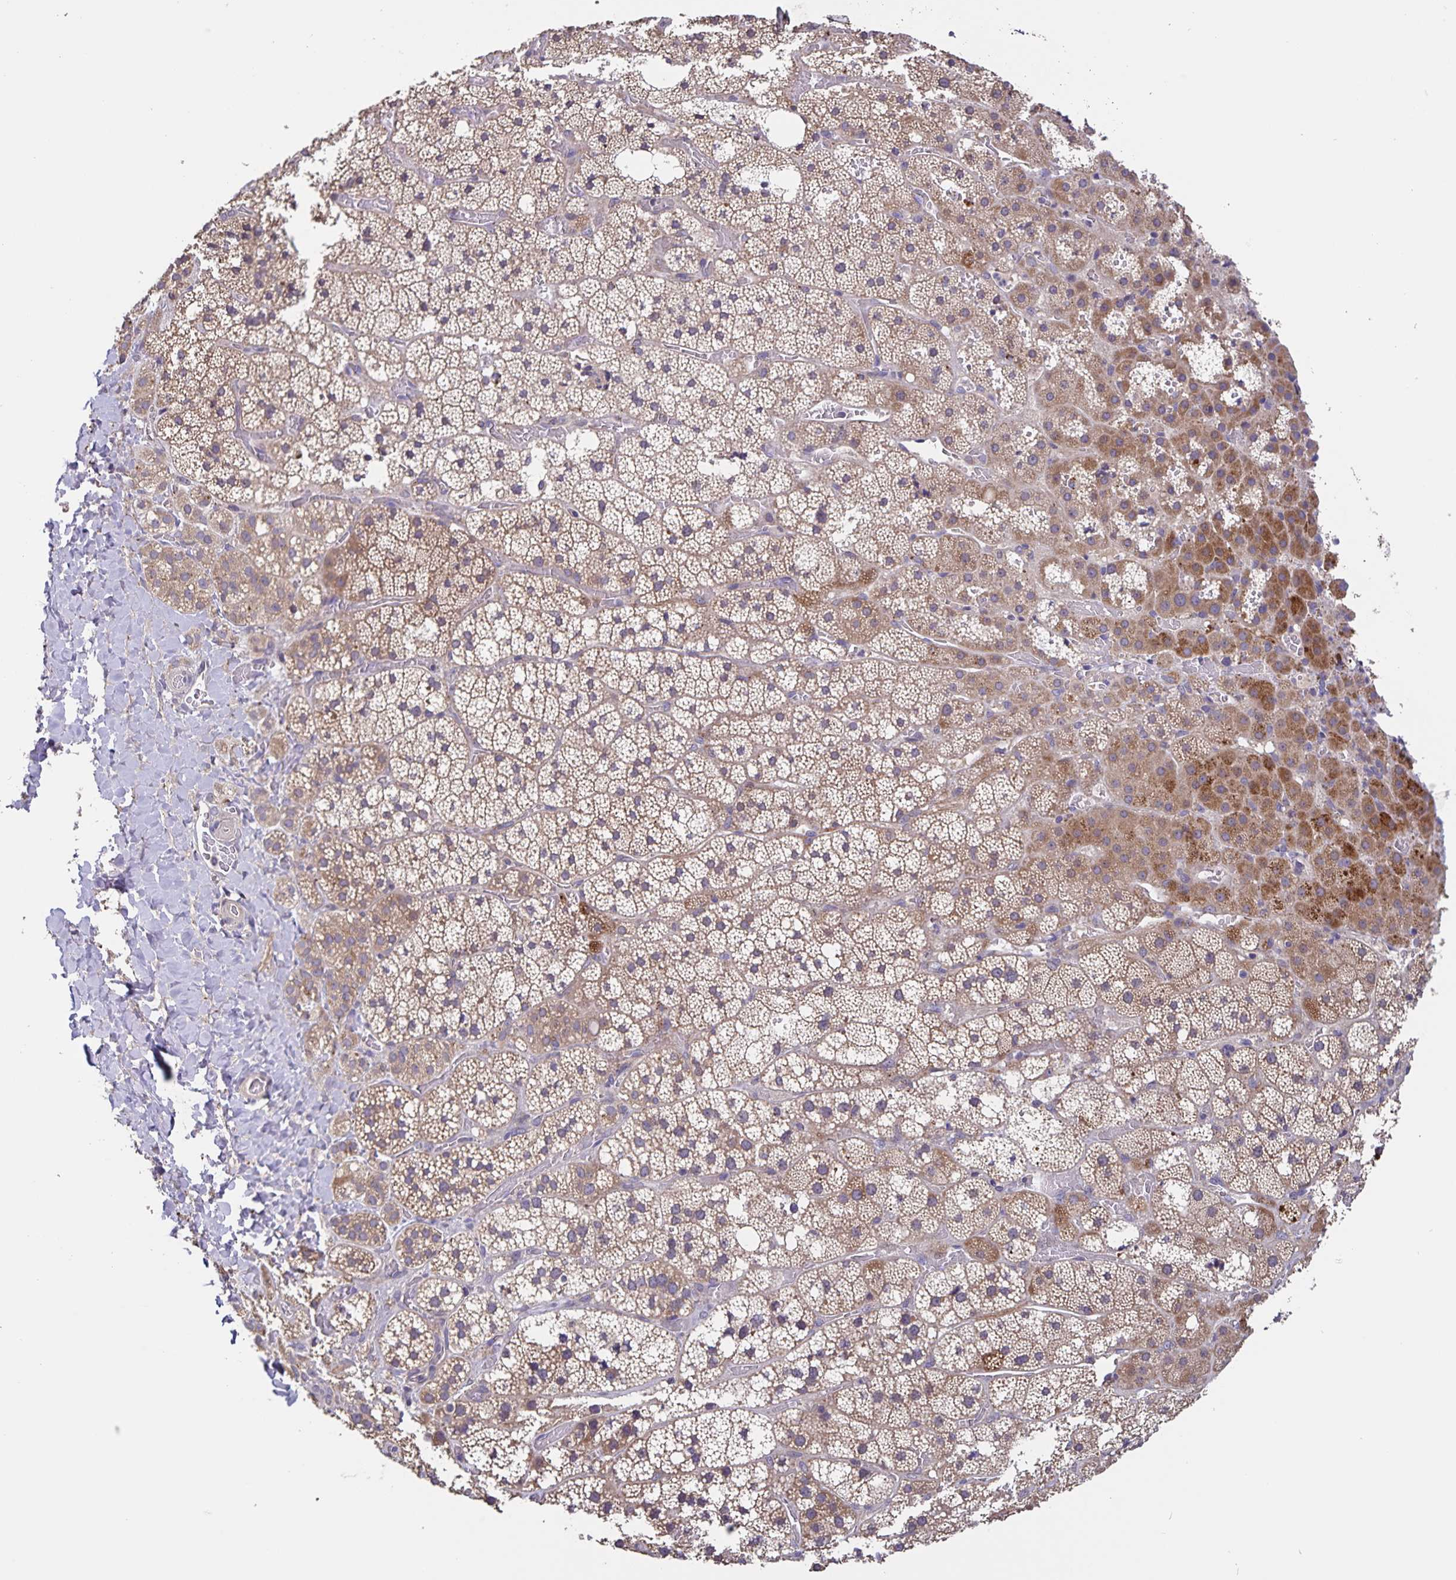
{"staining": {"intensity": "strong", "quantity": "25%-75%", "location": "cytoplasmic/membranous"}, "tissue": "adrenal gland", "cell_type": "Glandular cells", "image_type": "normal", "snomed": [{"axis": "morphology", "description": "Normal tissue, NOS"}, {"axis": "topography", "description": "Adrenal gland"}], "caption": "Immunohistochemistry (DAB (3,3'-diaminobenzidine)) staining of unremarkable human adrenal gland demonstrates strong cytoplasmic/membranous protein positivity in about 25%-75% of glandular cells. (IHC, brightfield microscopy, high magnification).", "gene": "FBXL16", "patient": {"sex": "male", "age": 53}}